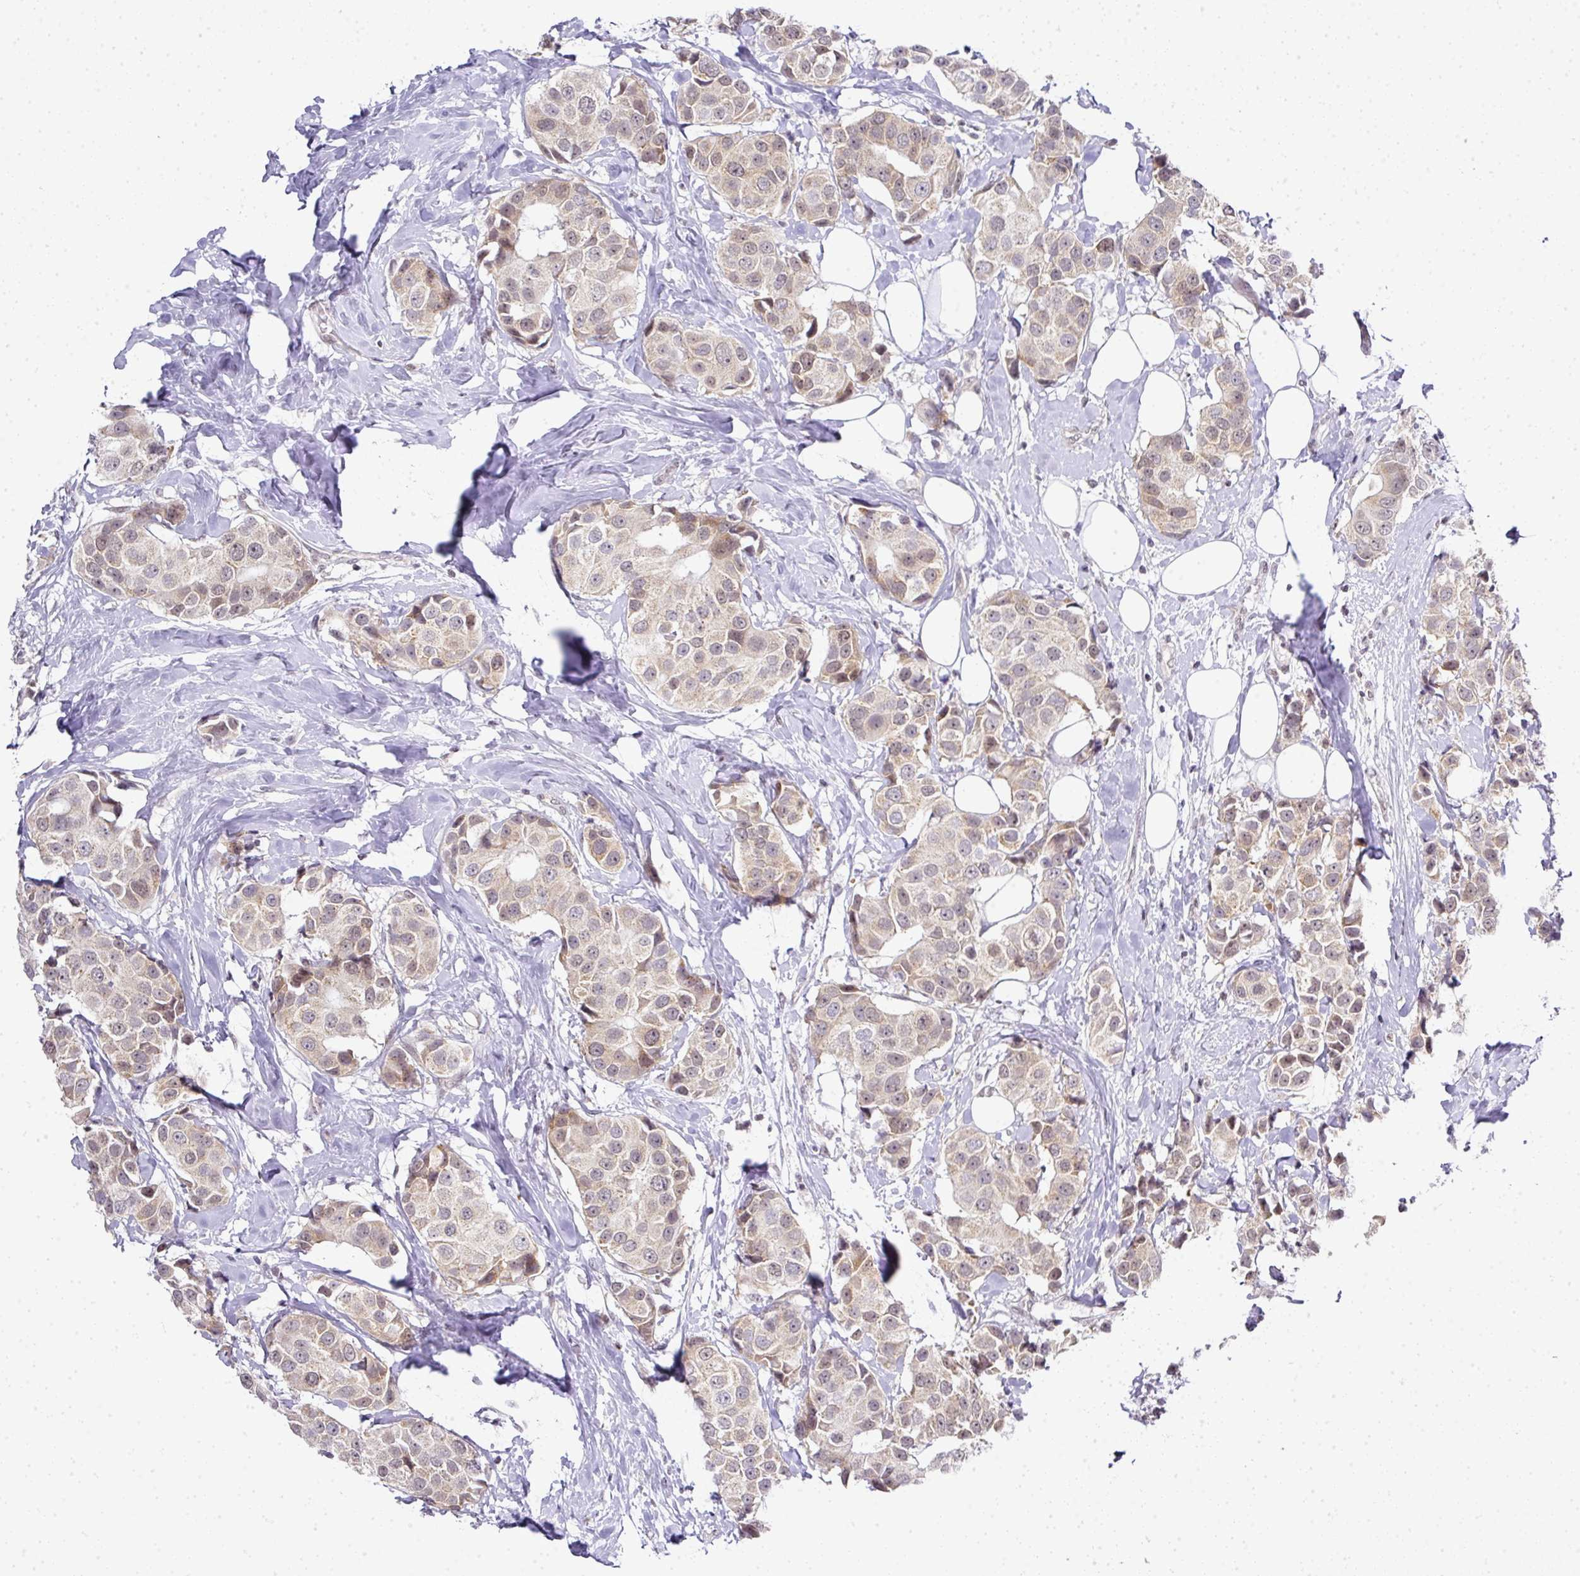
{"staining": {"intensity": "weak", "quantity": "25%-75%", "location": "cytoplasmic/membranous,nuclear"}, "tissue": "breast cancer", "cell_type": "Tumor cells", "image_type": "cancer", "snomed": [{"axis": "morphology", "description": "Normal tissue, NOS"}, {"axis": "morphology", "description": "Duct carcinoma"}, {"axis": "topography", "description": "Breast"}], "caption": "This histopathology image demonstrates breast cancer (invasive ductal carcinoma) stained with IHC to label a protein in brown. The cytoplasmic/membranous and nuclear of tumor cells show weak positivity for the protein. Nuclei are counter-stained blue.", "gene": "FAM32A", "patient": {"sex": "female", "age": 39}}